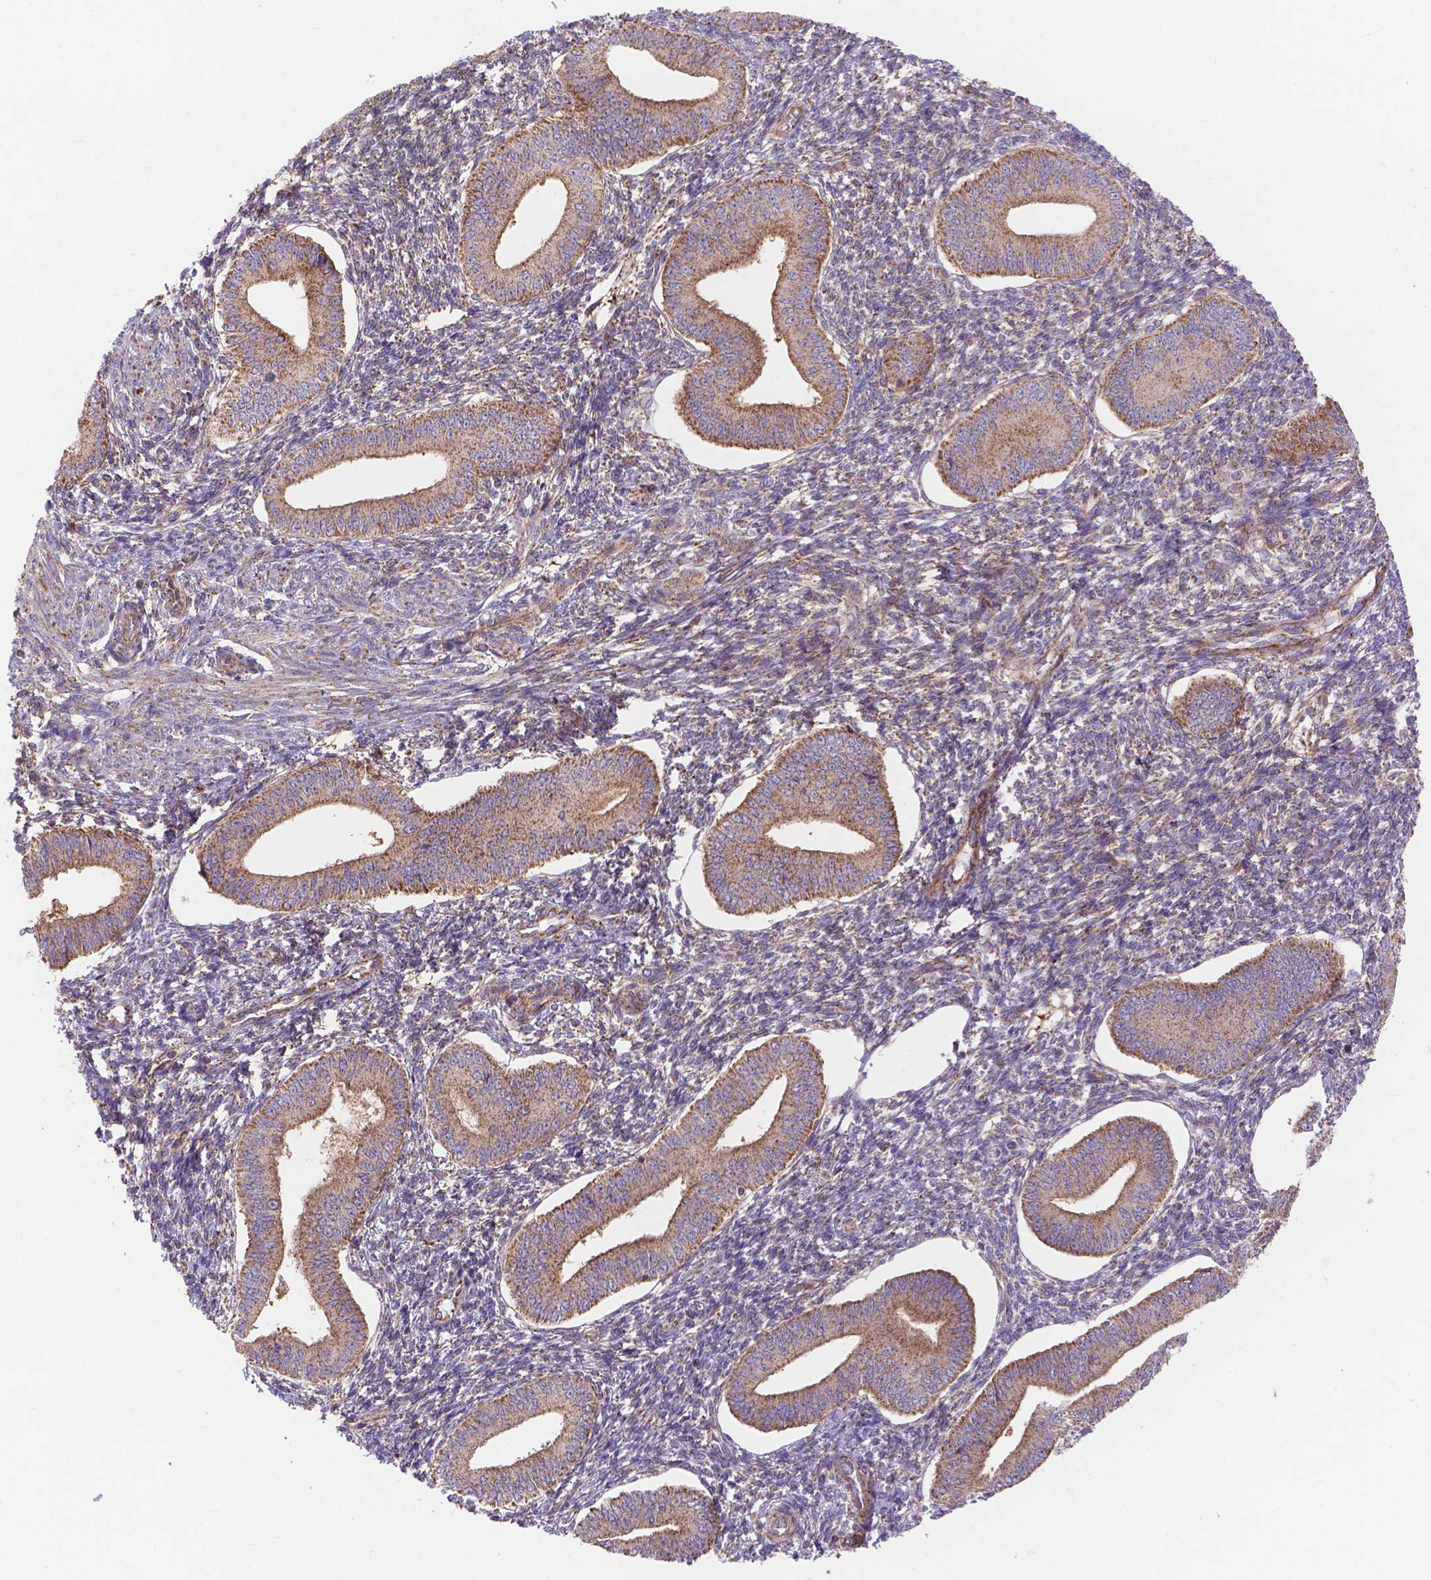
{"staining": {"intensity": "negative", "quantity": "none", "location": "none"}, "tissue": "endometrium", "cell_type": "Cells in endometrial stroma", "image_type": "normal", "snomed": [{"axis": "morphology", "description": "Normal tissue, NOS"}, {"axis": "topography", "description": "Endometrium"}], "caption": "This photomicrograph is of benign endometrium stained with immunohistochemistry (IHC) to label a protein in brown with the nuclei are counter-stained blue. There is no expression in cells in endometrial stroma. (DAB (3,3'-diaminobenzidine) immunohistochemistry (IHC), high magnification).", "gene": "AK3", "patient": {"sex": "female", "age": 42}}